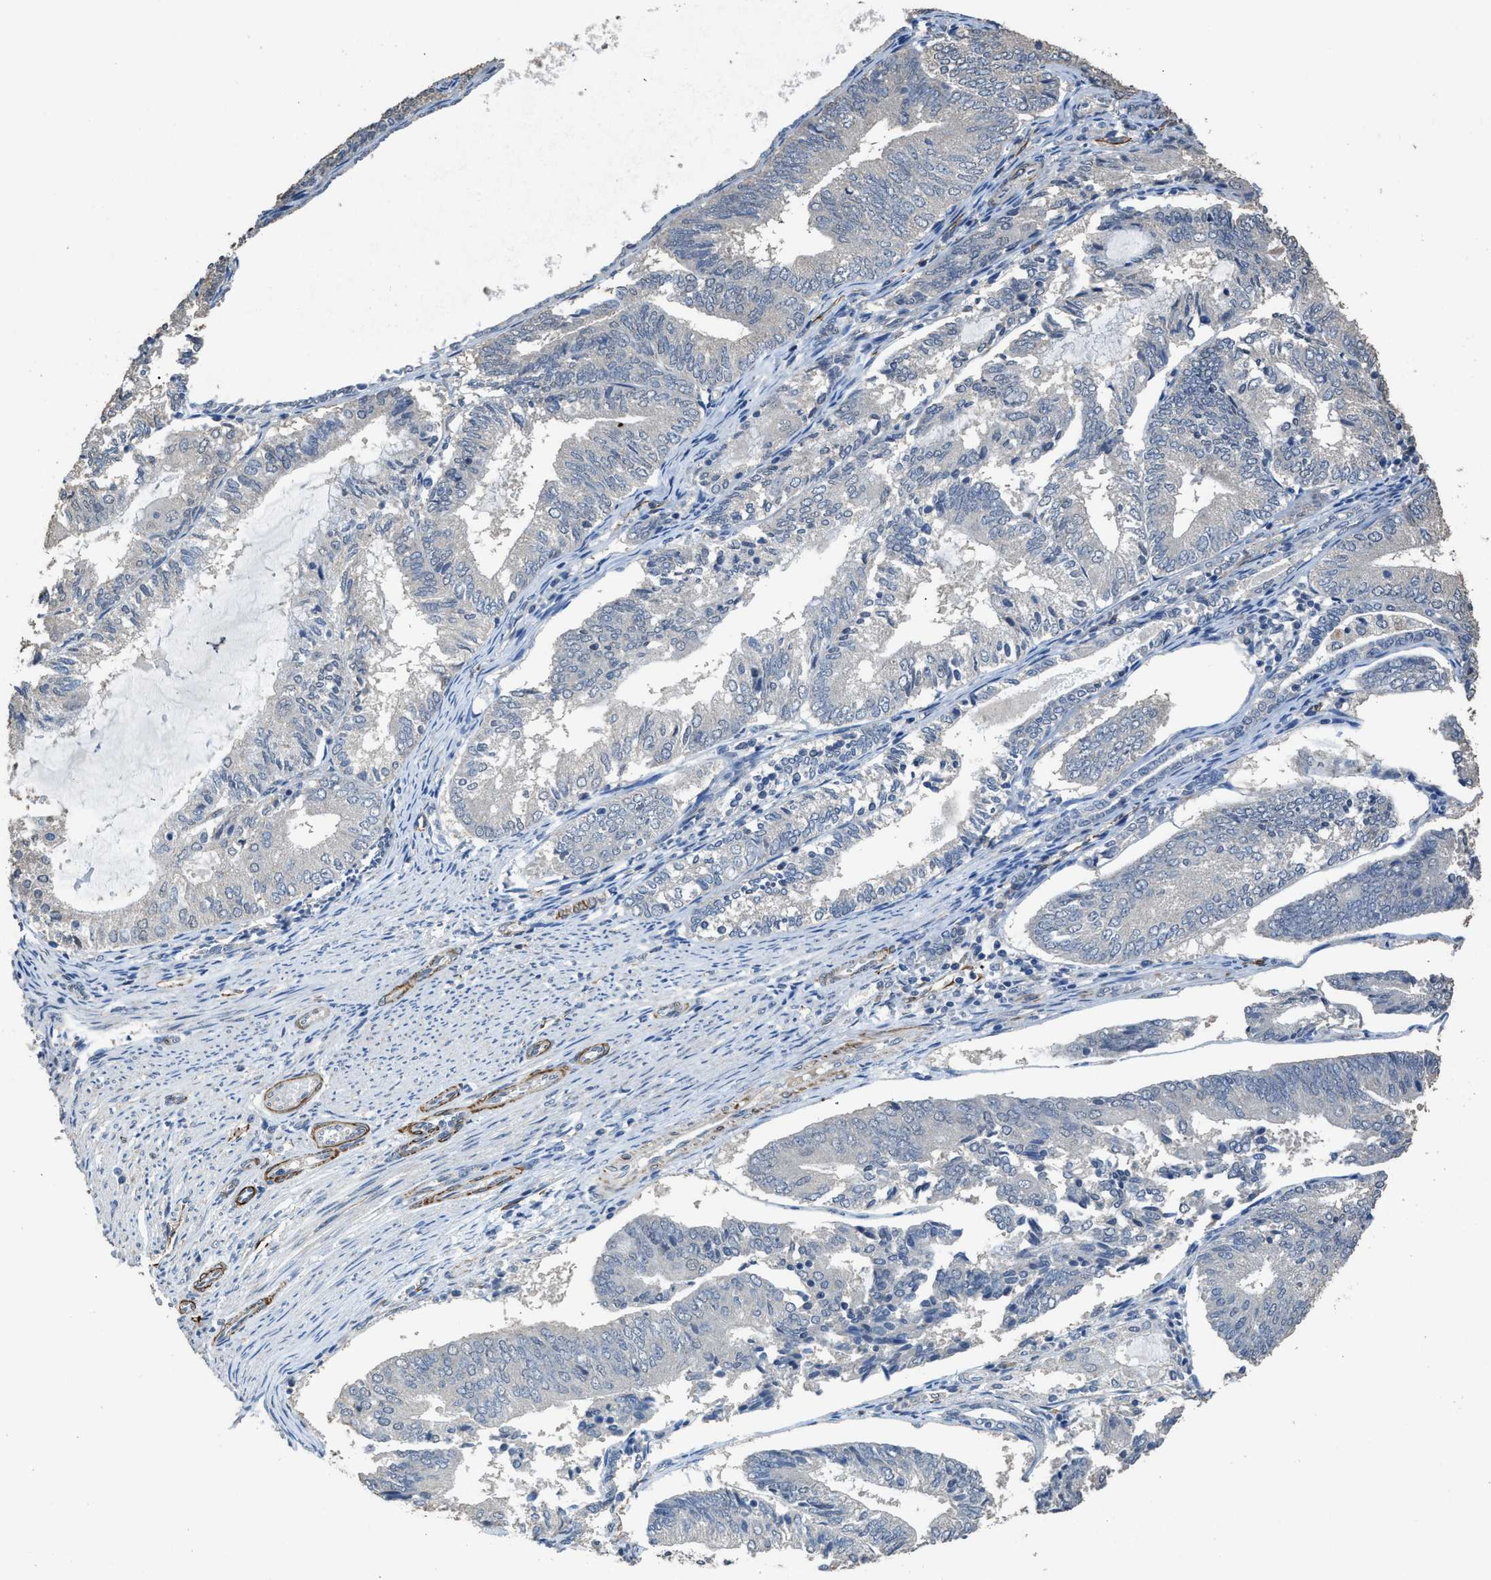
{"staining": {"intensity": "negative", "quantity": "none", "location": "none"}, "tissue": "endometrial cancer", "cell_type": "Tumor cells", "image_type": "cancer", "snomed": [{"axis": "morphology", "description": "Adenocarcinoma, NOS"}, {"axis": "topography", "description": "Endometrium"}], "caption": "Immunohistochemical staining of human adenocarcinoma (endometrial) shows no significant expression in tumor cells.", "gene": "SYNM", "patient": {"sex": "female", "age": 81}}